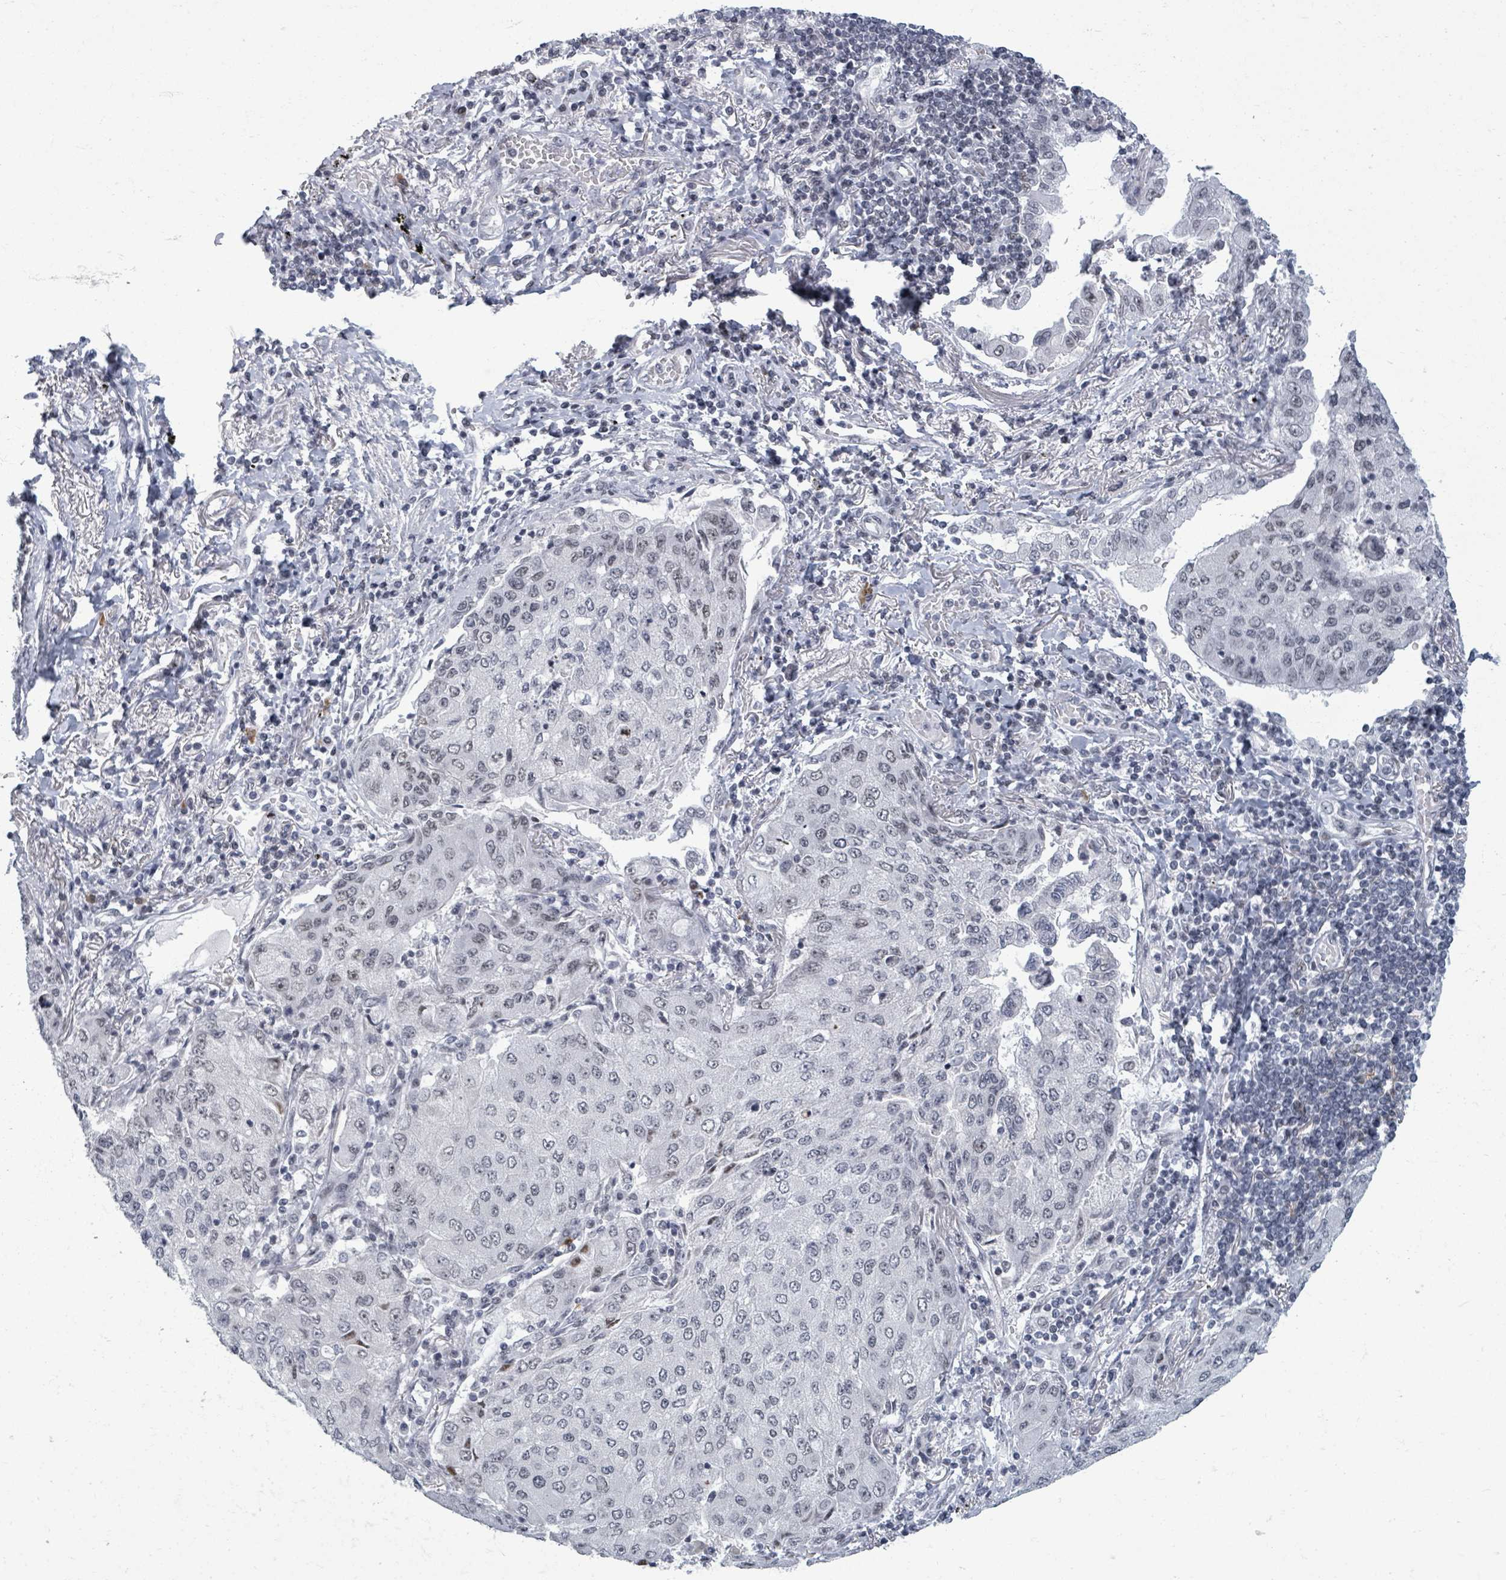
{"staining": {"intensity": "negative", "quantity": "none", "location": "none"}, "tissue": "lung cancer", "cell_type": "Tumor cells", "image_type": "cancer", "snomed": [{"axis": "morphology", "description": "Squamous cell carcinoma, NOS"}, {"axis": "topography", "description": "Lung"}], "caption": "DAB (3,3'-diaminobenzidine) immunohistochemical staining of human lung squamous cell carcinoma reveals no significant expression in tumor cells.", "gene": "ERCC5", "patient": {"sex": "male", "age": 74}}